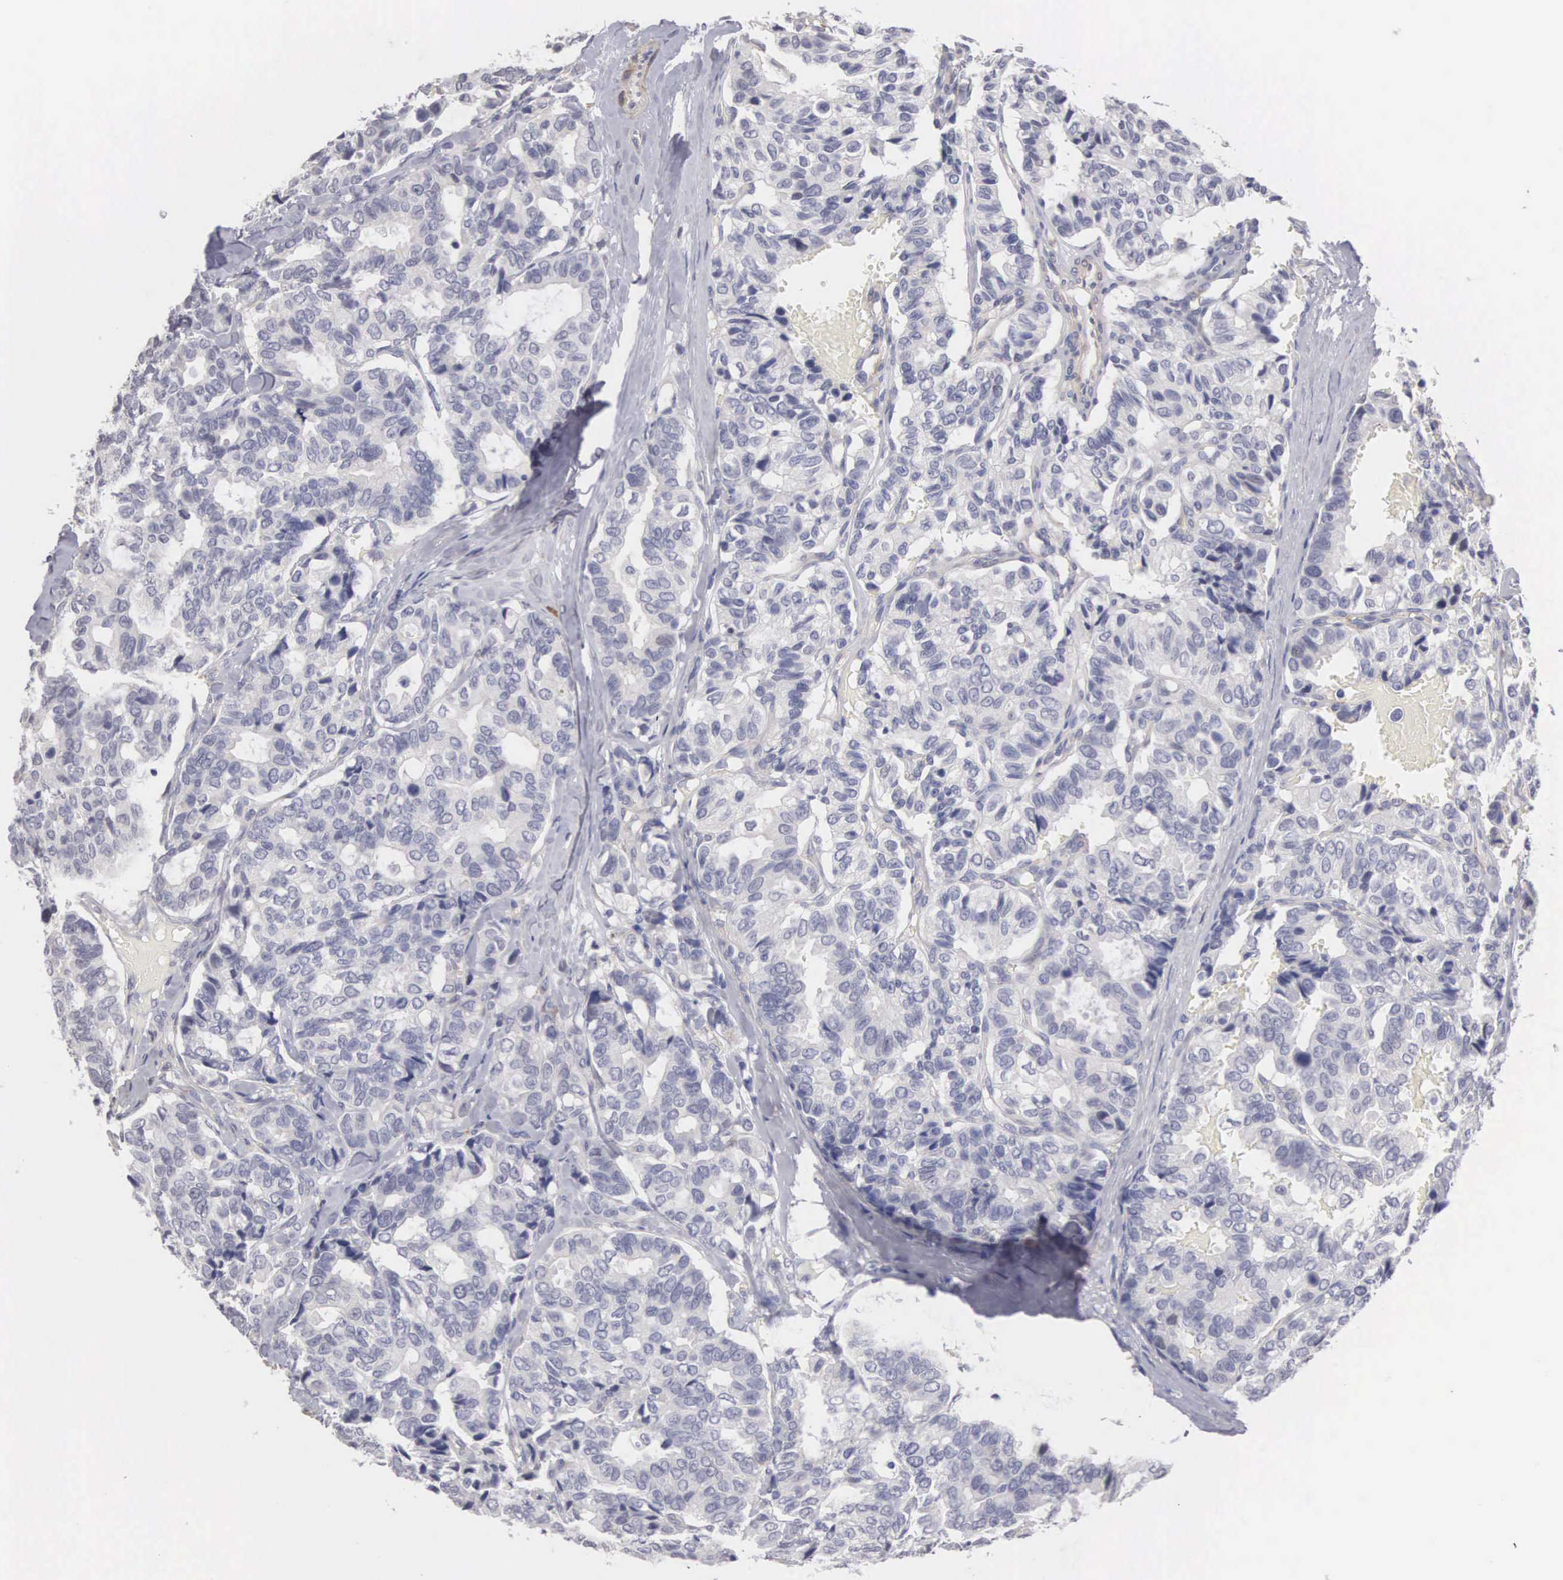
{"staining": {"intensity": "negative", "quantity": "none", "location": "none"}, "tissue": "breast cancer", "cell_type": "Tumor cells", "image_type": "cancer", "snomed": [{"axis": "morphology", "description": "Duct carcinoma"}, {"axis": "topography", "description": "Breast"}], "caption": "An IHC image of breast cancer (invasive ductal carcinoma) is shown. There is no staining in tumor cells of breast cancer (invasive ductal carcinoma).", "gene": "ELFN2", "patient": {"sex": "female", "age": 69}}